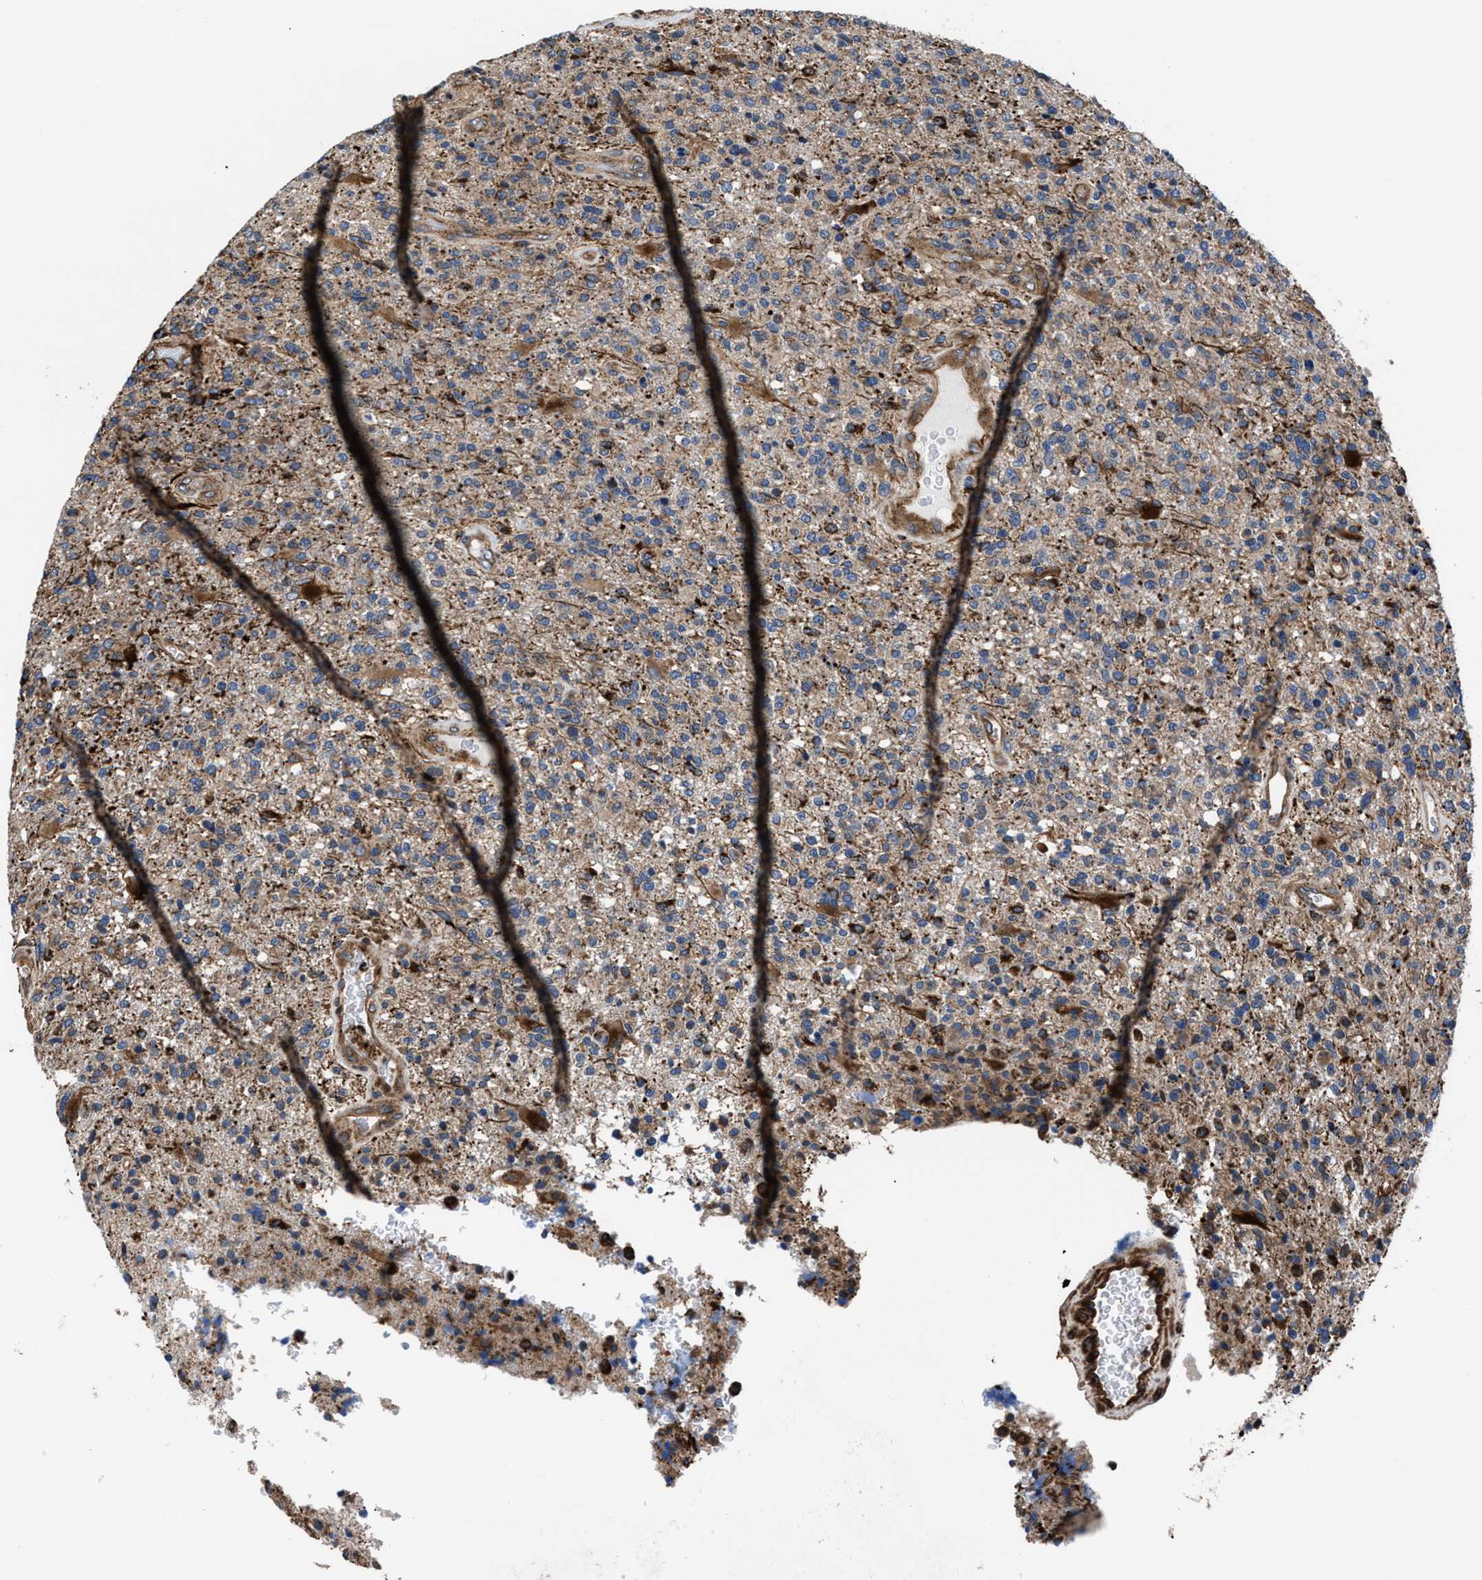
{"staining": {"intensity": "weak", "quantity": "25%-75%", "location": "cytoplasmic/membranous"}, "tissue": "glioma", "cell_type": "Tumor cells", "image_type": "cancer", "snomed": [{"axis": "morphology", "description": "Glioma, malignant, High grade"}, {"axis": "topography", "description": "Brain"}], "caption": "Immunohistochemistry histopathology image of human malignant high-grade glioma stained for a protein (brown), which displays low levels of weak cytoplasmic/membranous staining in approximately 25%-75% of tumor cells.", "gene": "PRR15L", "patient": {"sex": "male", "age": 72}}